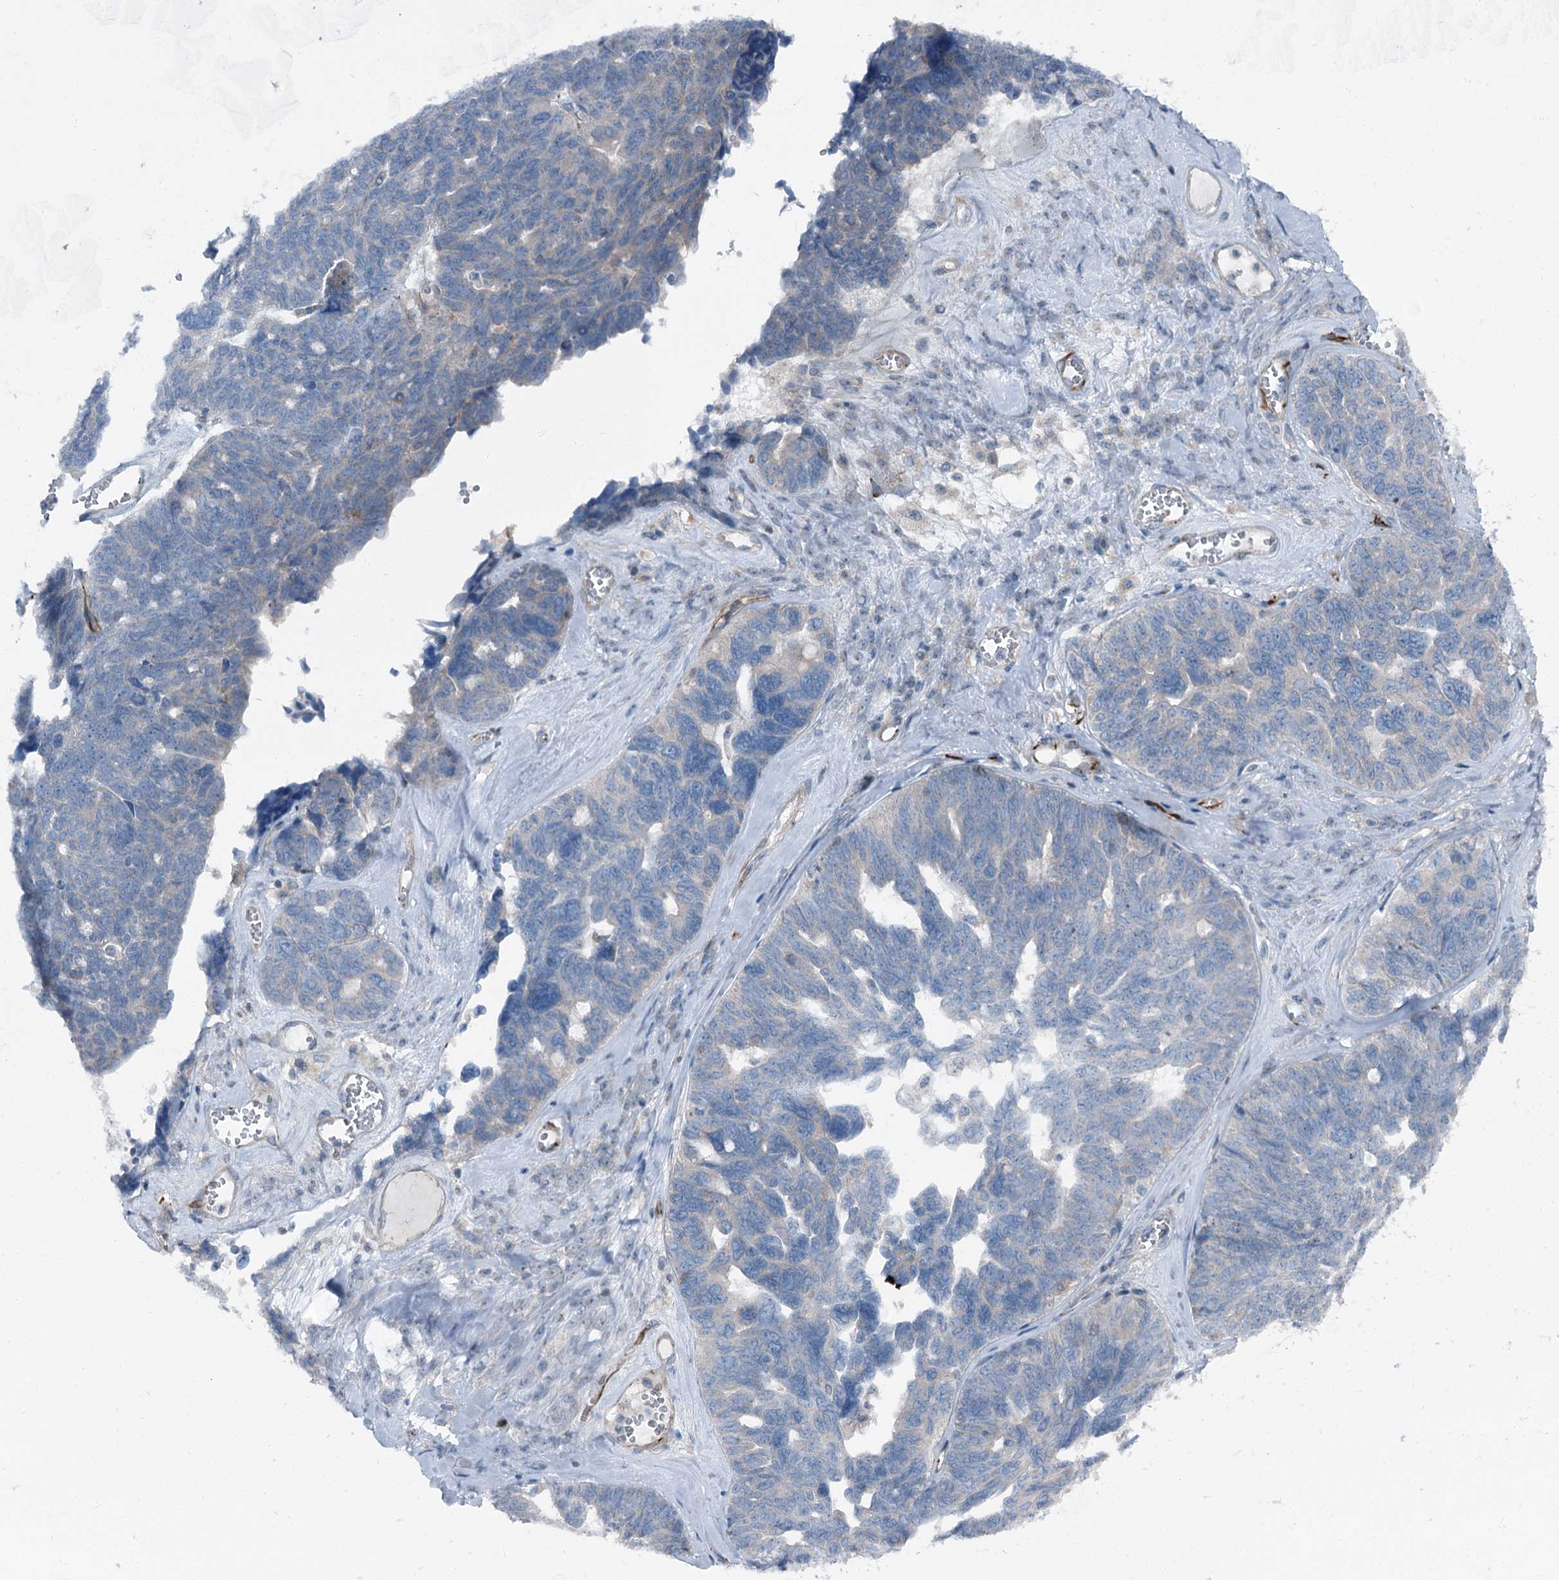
{"staining": {"intensity": "negative", "quantity": "none", "location": "none"}, "tissue": "ovarian cancer", "cell_type": "Tumor cells", "image_type": "cancer", "snomed": [{"axis": "morphology", "description": "Cystadenocarcinoma, serous, NOS"}, {"axis": "topography", "description": "Ovary"}], "caption": "This is an immunohistochemistry micrograph of ovarian serous cystadenocarcinoma. There is no positivity in tumor cells.", "gene": "AXL", "patient": {"sex": "female", "age": 79}}